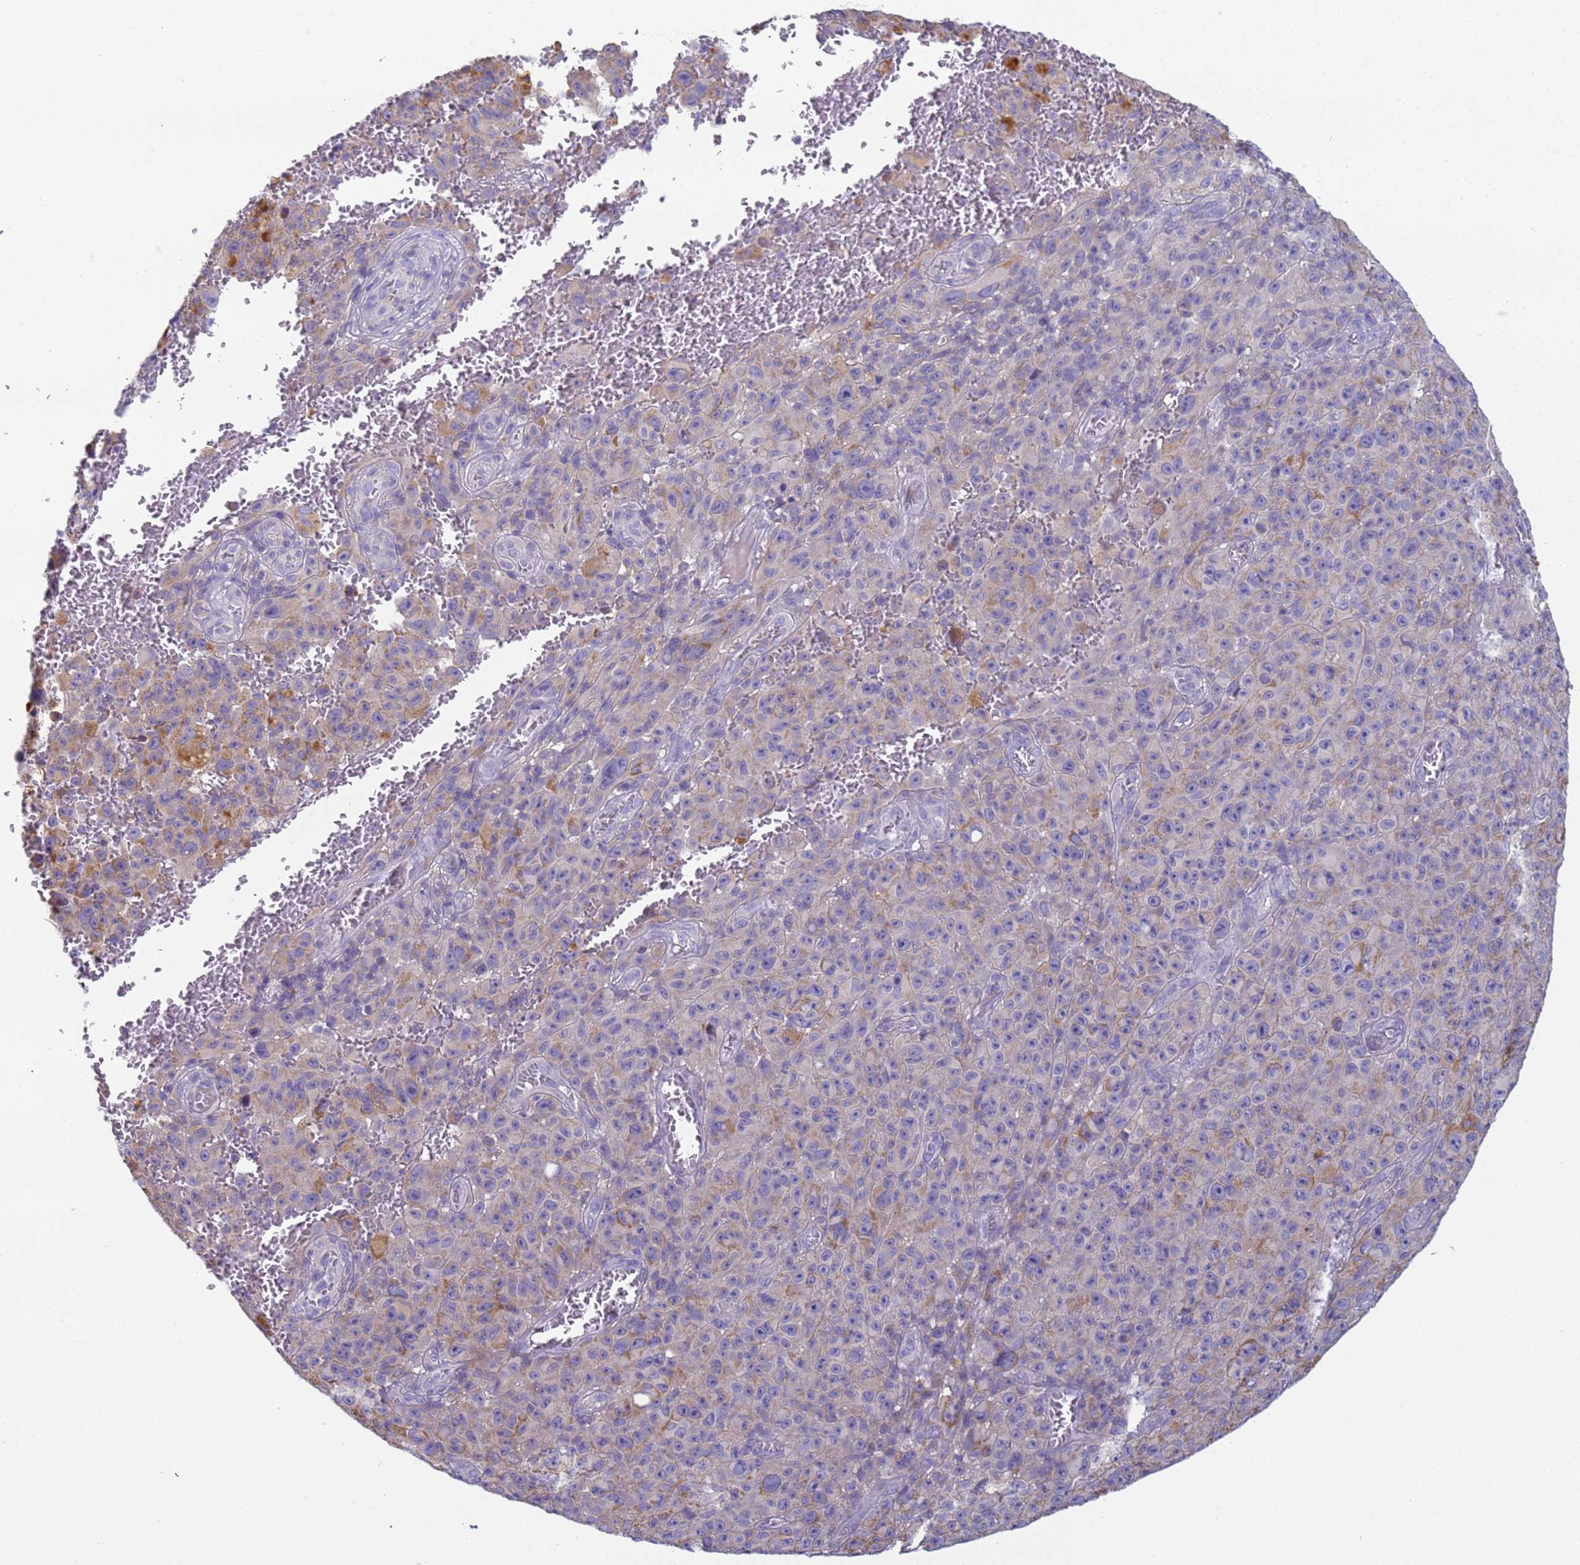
{"staining": {"intensity": "moderate", "quantity": "<25%", "location": "cytoplasmic/membranous"}, "tissue": "melanoma", "cell_type": "Tumor cells", "image_type": "cancer", "snomed": [{"axis": "morphology", "description": "Malignant melanoma, NOS"}, {"axis": "topography", "description": "Skin"}], "caption": "Protein expression analysis of human malignant melanoma reveals moderate cytoplasmic/membranous expression in approximately <25% of tumor cells.", "gene": "CR1", "patient": {"sex": "female", "age": 82}}